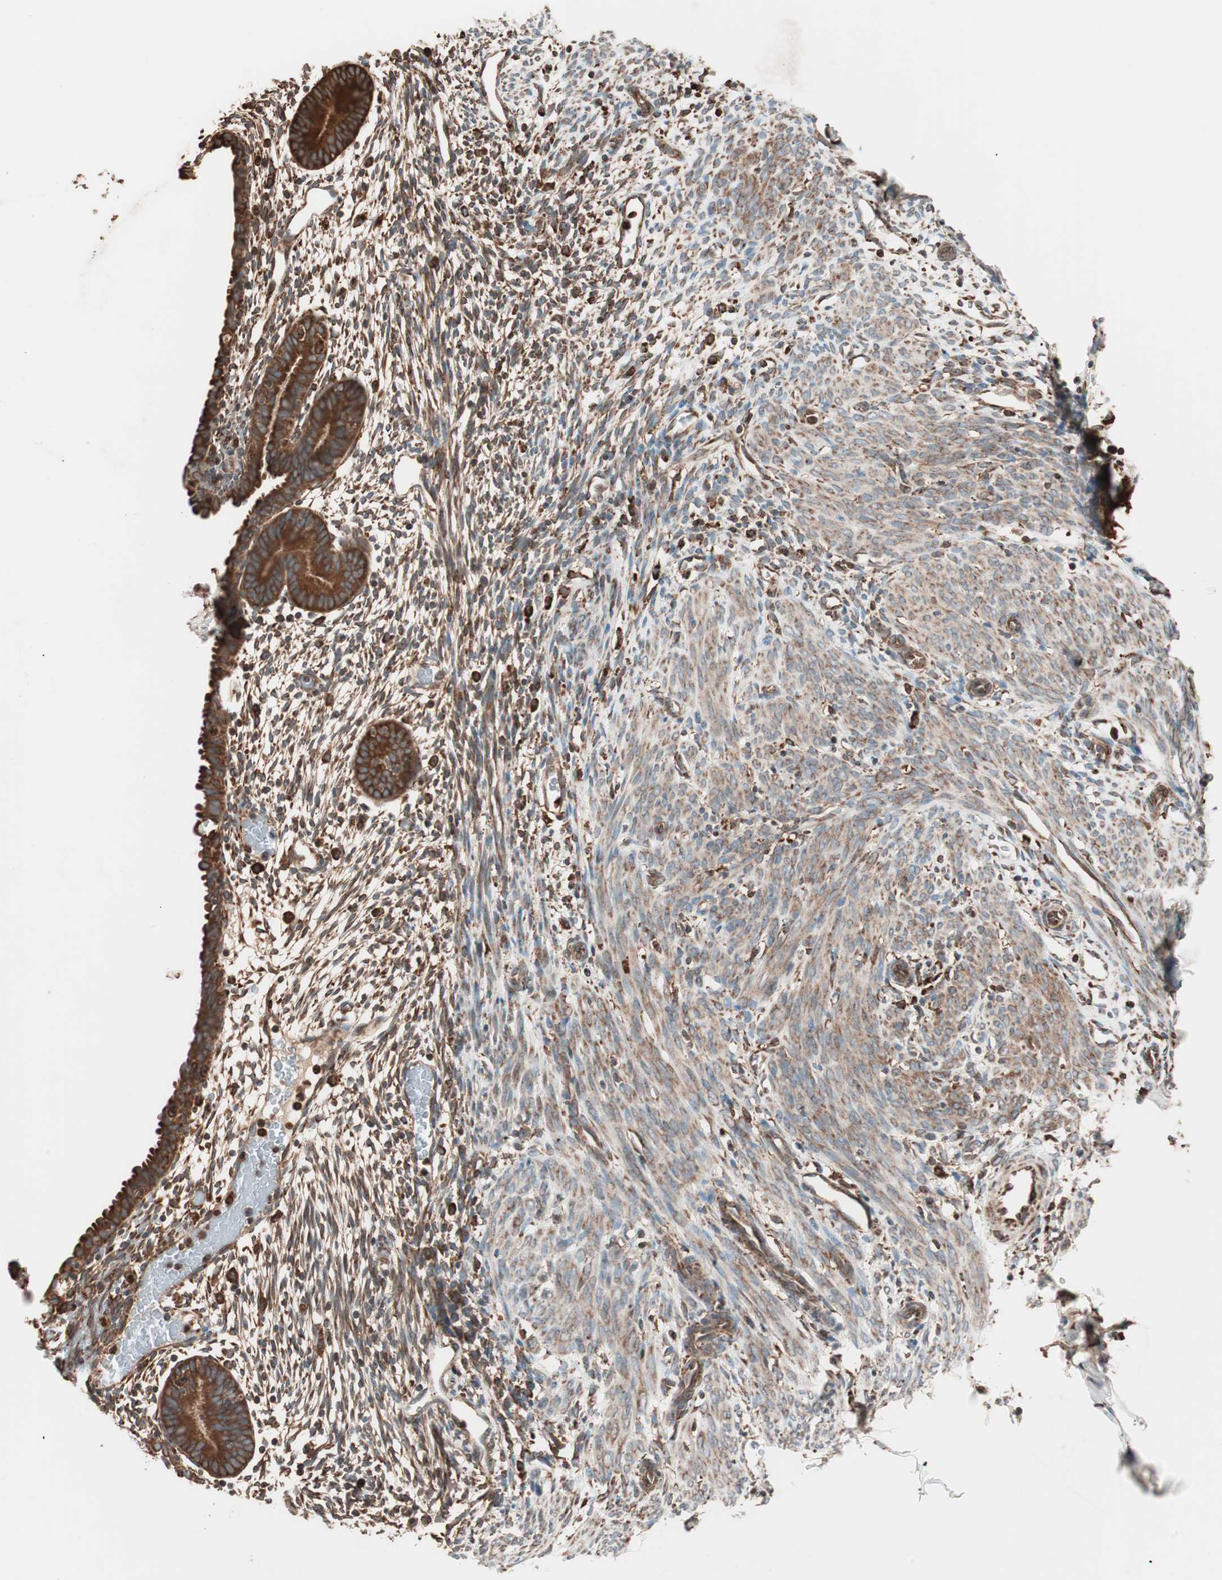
{"staining": {"intensity": "moderate", "quantity": ">75%", "location": "cytoplasmic/membranous"}, "tissue": "endometrium", "cell_type": "Cells in endometrial stroma", "image_type": "normal", "snomed": [{"axis": "morphology", "description": "Normal tissue, NOS"}, {"axis": "morphology", "description": "Atrophy, NOS"}, {"axis": "topography", "description": "Uterus"}, {"axis": "topography", "description": "Endometrium"}], "caption": "Unremarkable endometrium demonstrates moderate cytoplasmic/membranous expression in approximately >75% of cells in endometrial stroma, visualized by immunohistochemistry.", "gene": "VEGFA", "patient": {"sex": "female", "age": 68}}